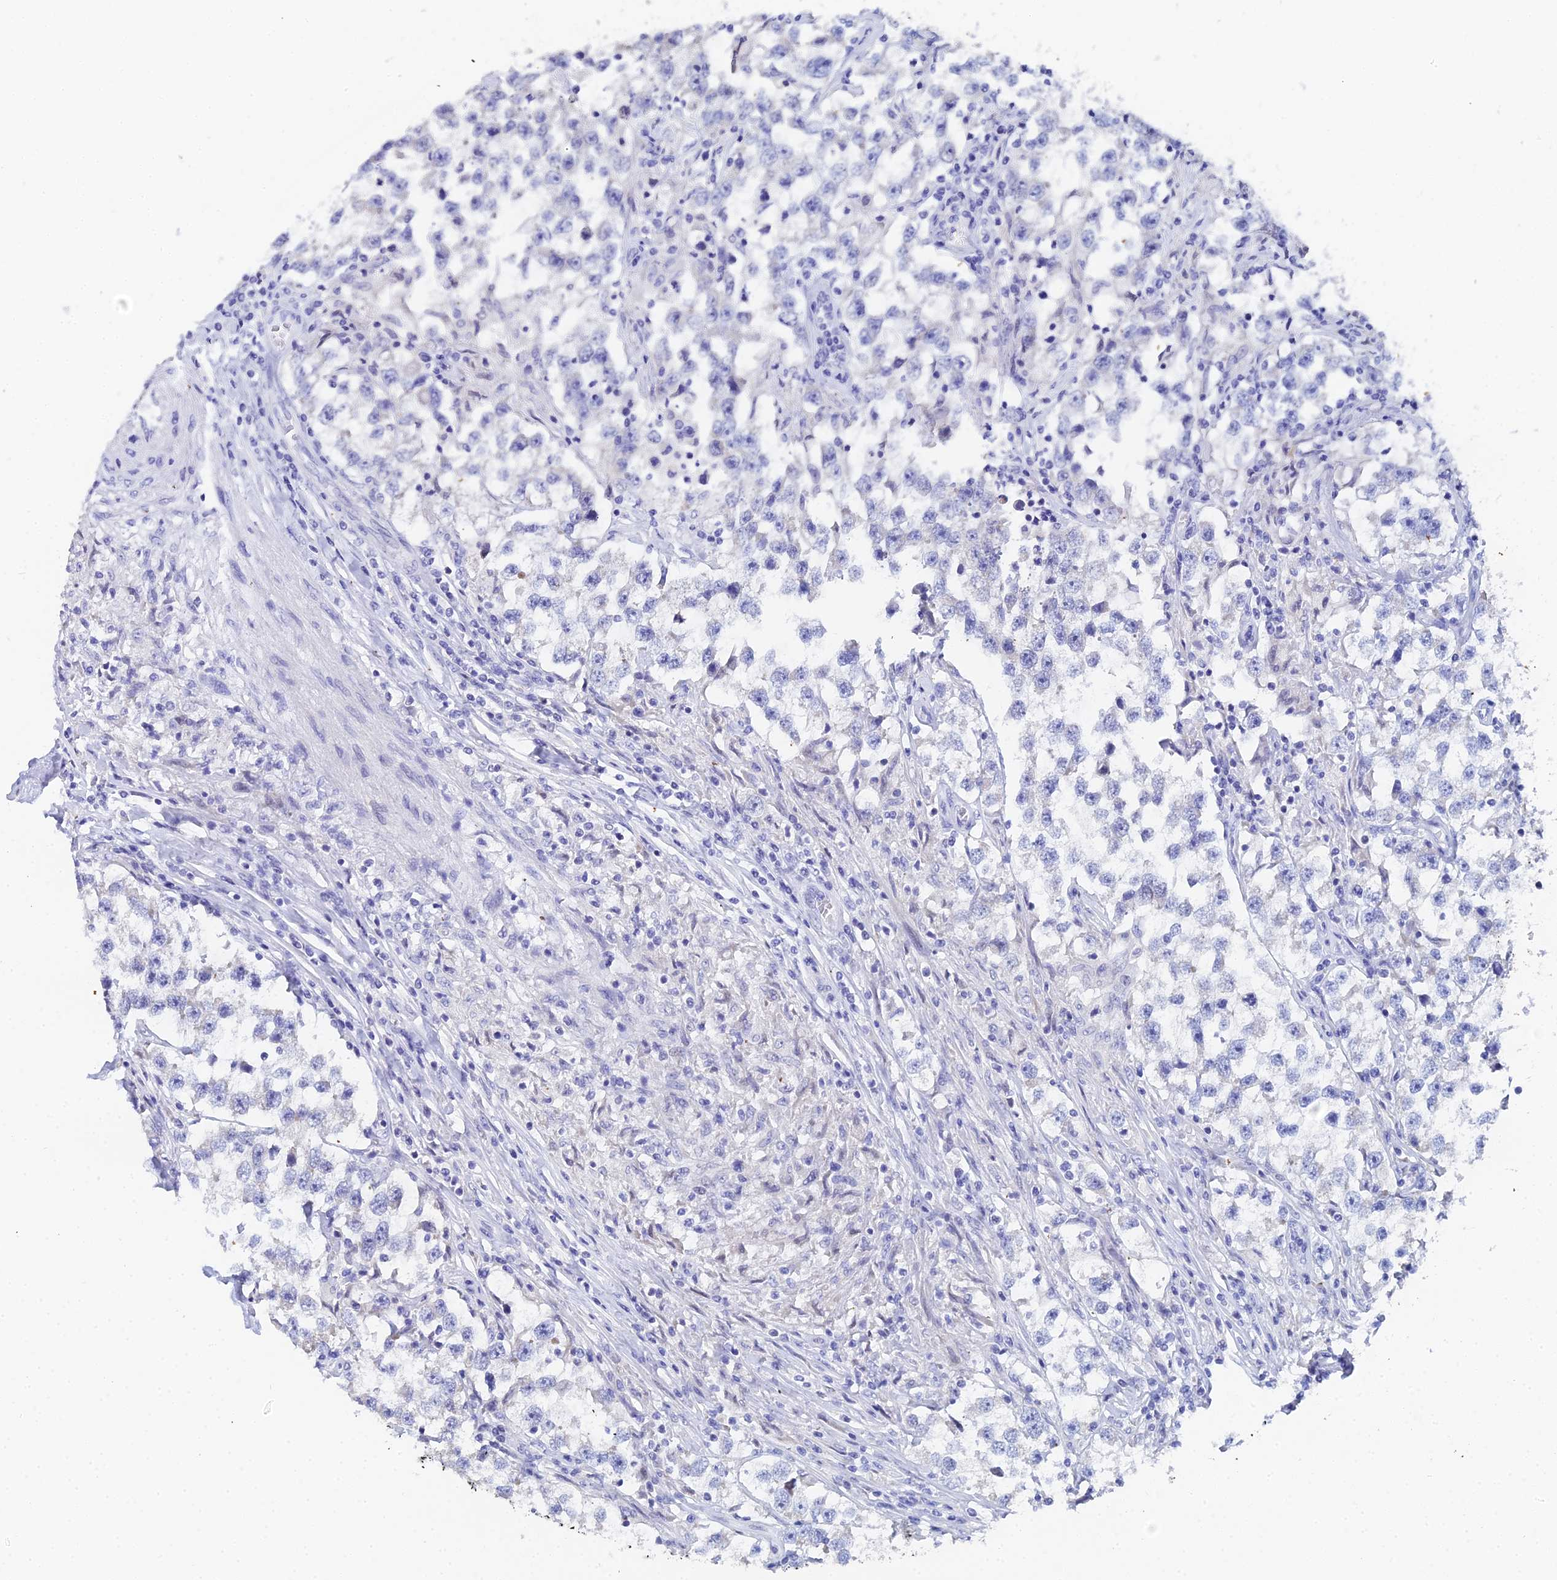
{"staining": {"intensity": "negative", "quantity": "none", "location": "none"}, "tissue": "testis cancer", "cell_type": "Tumor cells", "image_type": "cancer", "snomed": [{"axis": "morphology", "description": "Seminoma, NOS"}, {"axis": "topography", "description": "Testis"}], "caption": "The micrograph reveals no significant positivity in tumor cells of seminoma (testis).", "gene": "OCM", "patient": {"sex": "male", "age": 46}}